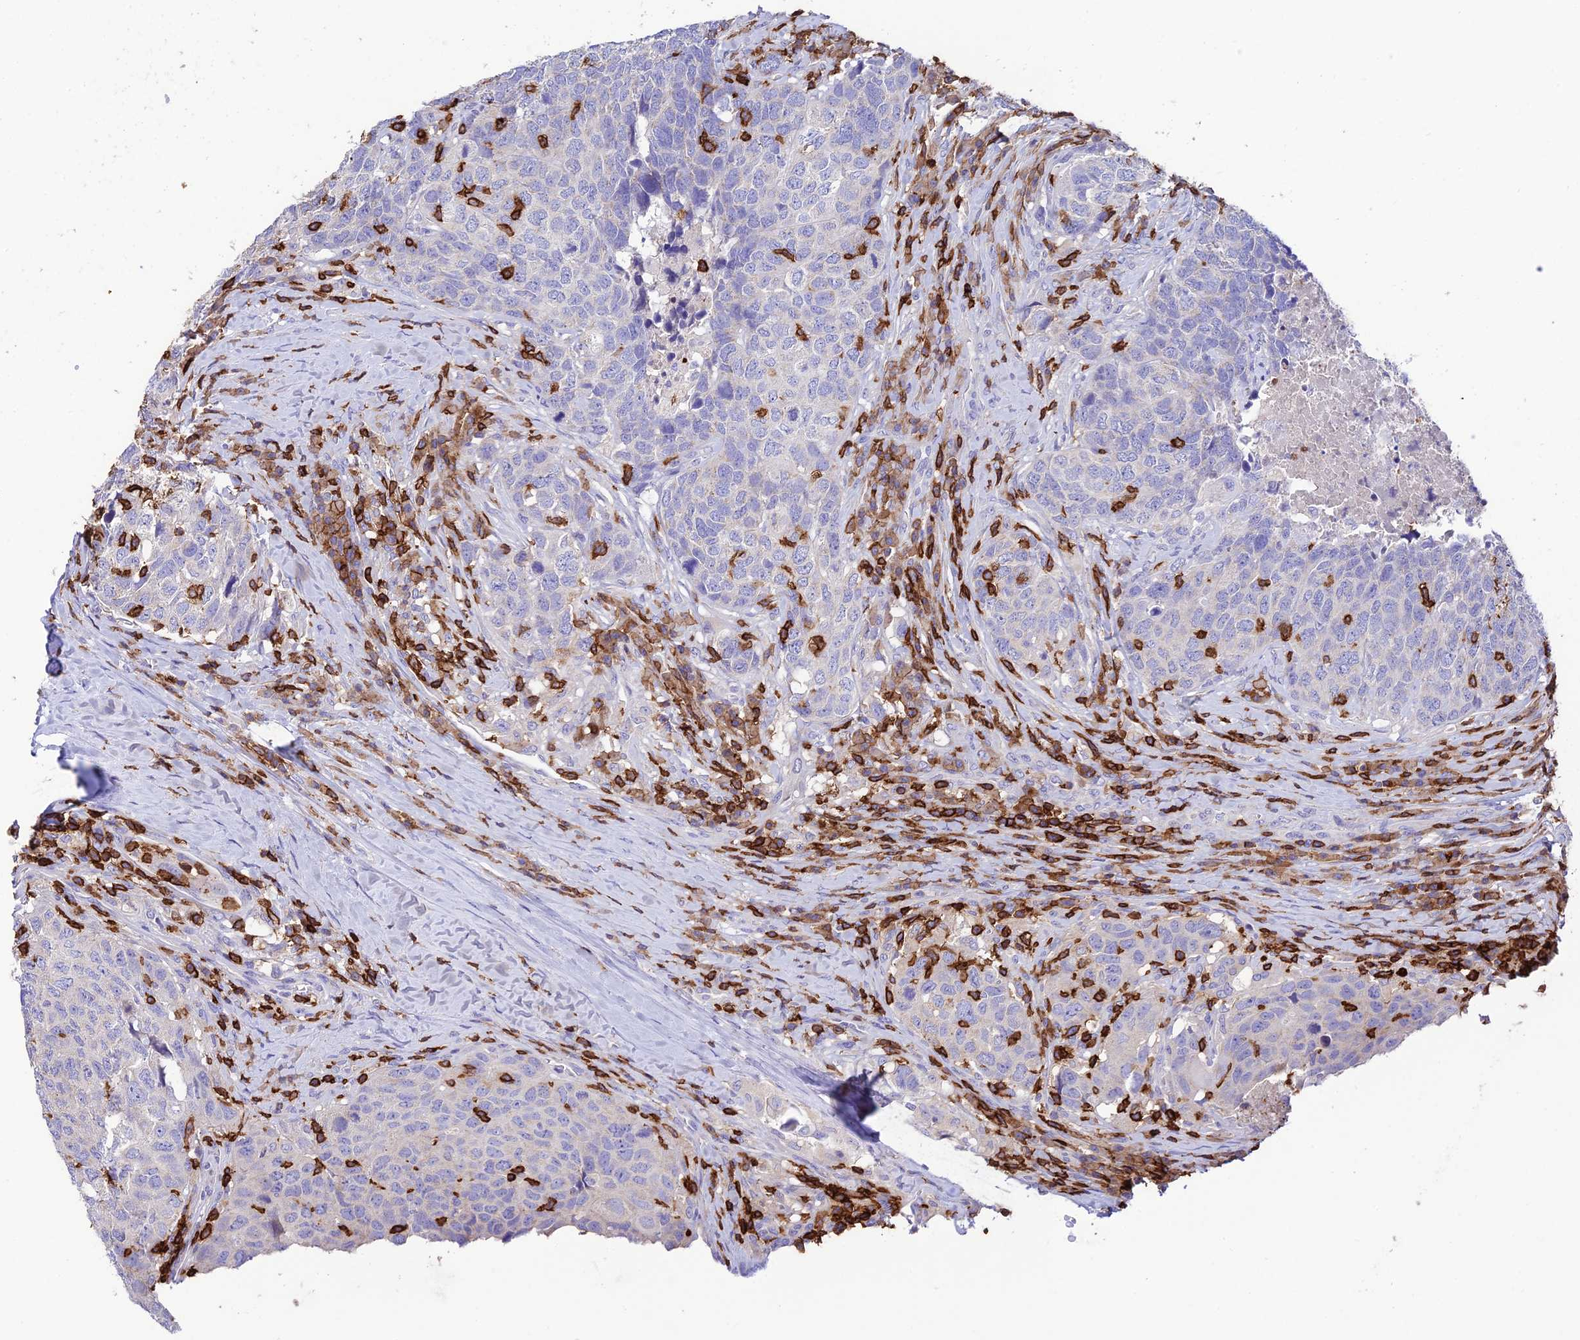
{"staining": {"intensity": "negative", "quantity": "none", "location": "none"}, "tissue": "head and neck cancer", "cell_type": "Tumor cells", "image_type": "cancer", "snomed": [{"axis": "morphology", "description": "Squamous cell carcinoma, NOS"}, {"axis": "topography", "description": "Head-Neck"}], "caption": "Head and neck cancer (squamous cell carcinoma) stained for a protein using IHC exhibits no expression tumor cells.", "gene": "PTPRCAP", "patient": {"sex": "male", "age": 66}}